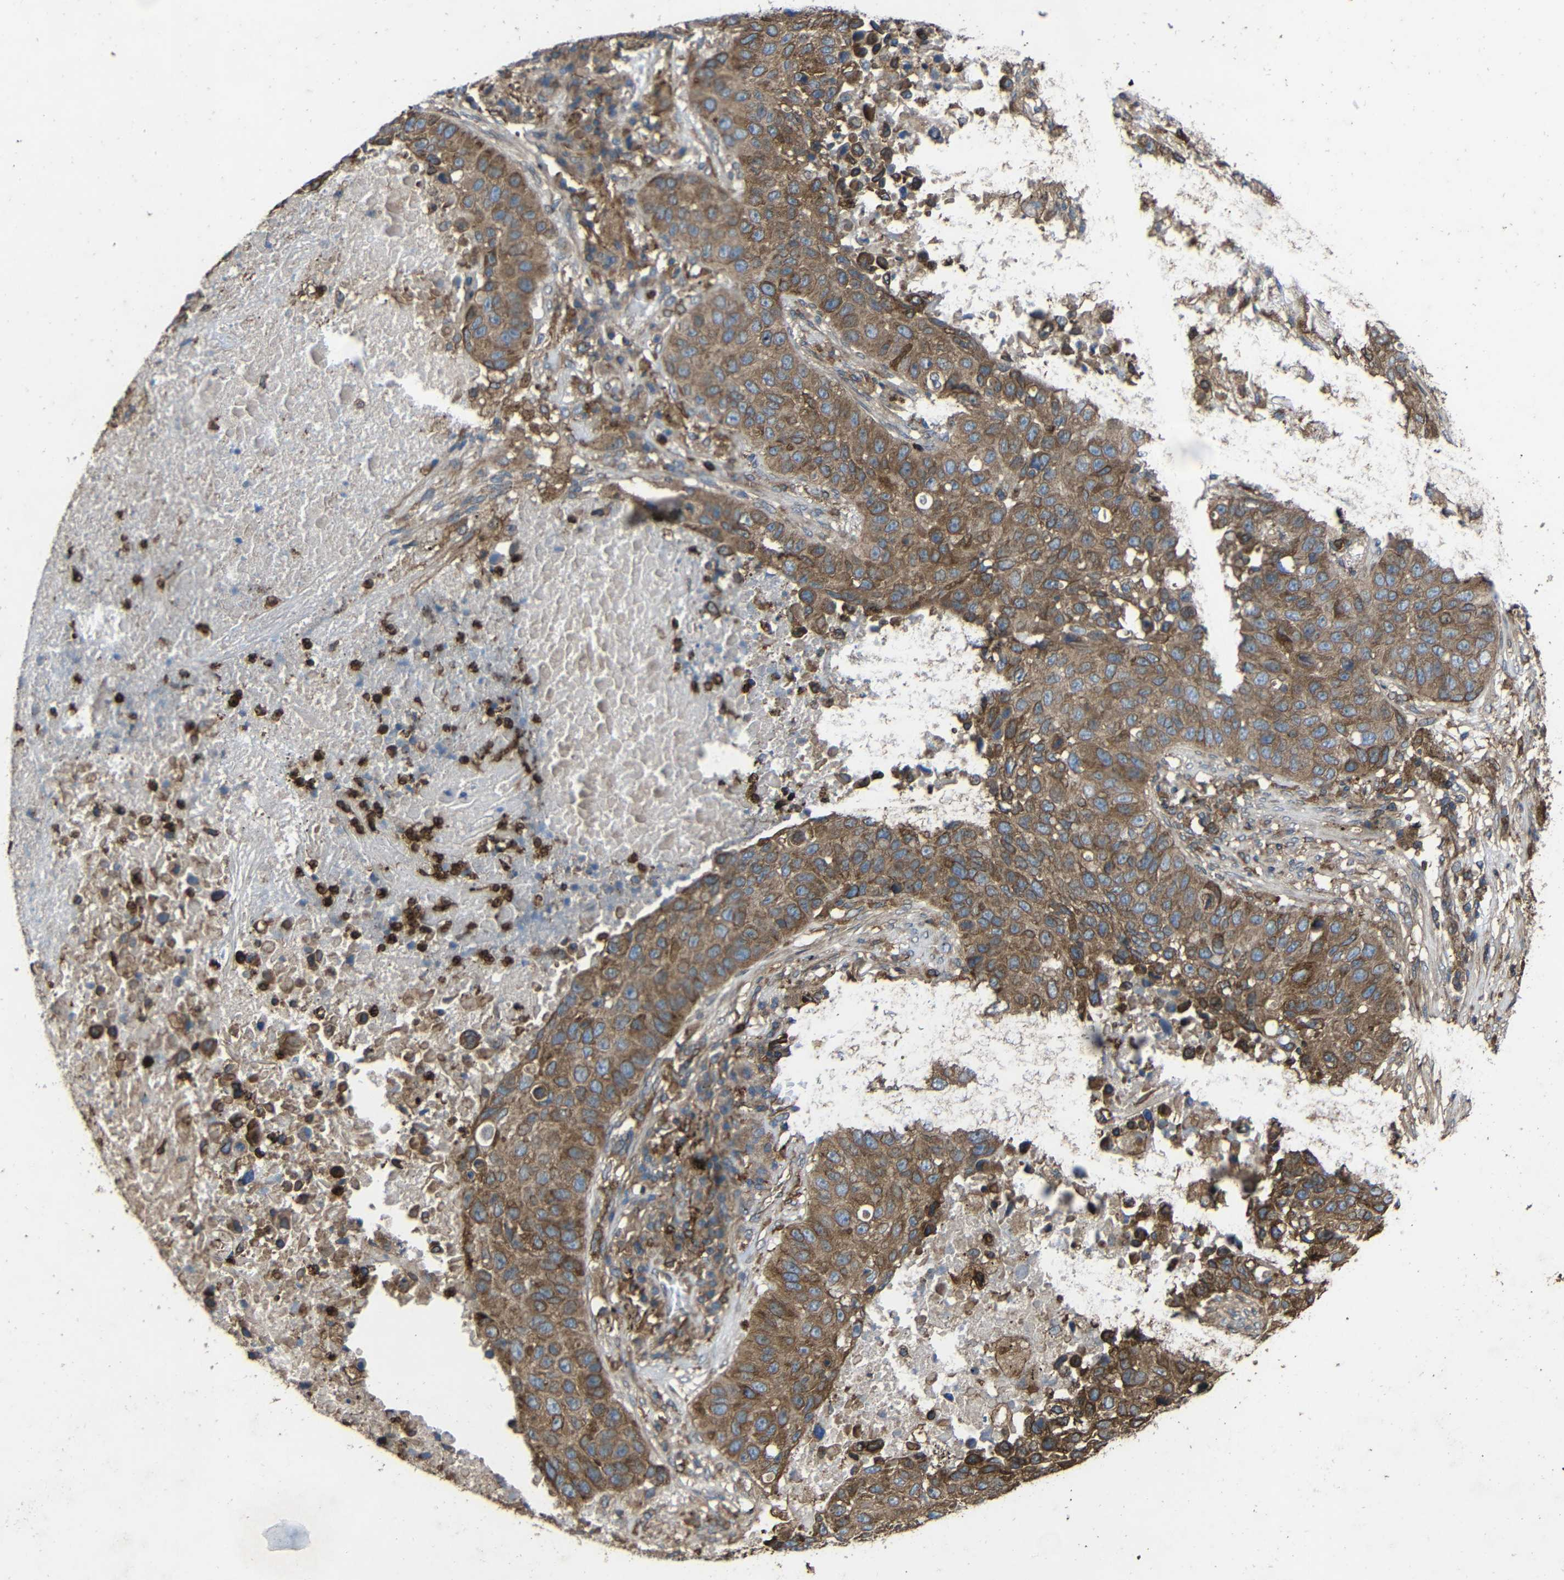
{"staining": {"intensity": "moderate", "quantity": ">75%", "location": "cytoplasmic/membranous"}, "tissue": "lung cancer", "cell_type": "Tumor cells", "image_type": "cancer", "snomed": [{"axis": "morphology", "description": "Squamous cell carcinoma, NOS"}, {"axis": "topography", "description": "Lung"}], "caption": "IHC micrograph of neoplastic tissue: human lung cancer (squamous cell carcinoma) stained using immunohistochemistry (IHC) reveals medium levels of moderate protein expression localized specifically in the cytoplasmic/membranous of tumor cells, appearing as a cytoplasmic/membranous brown color.", "gene": "TREM2", "patient": {"sex": "male", "age": 57}}